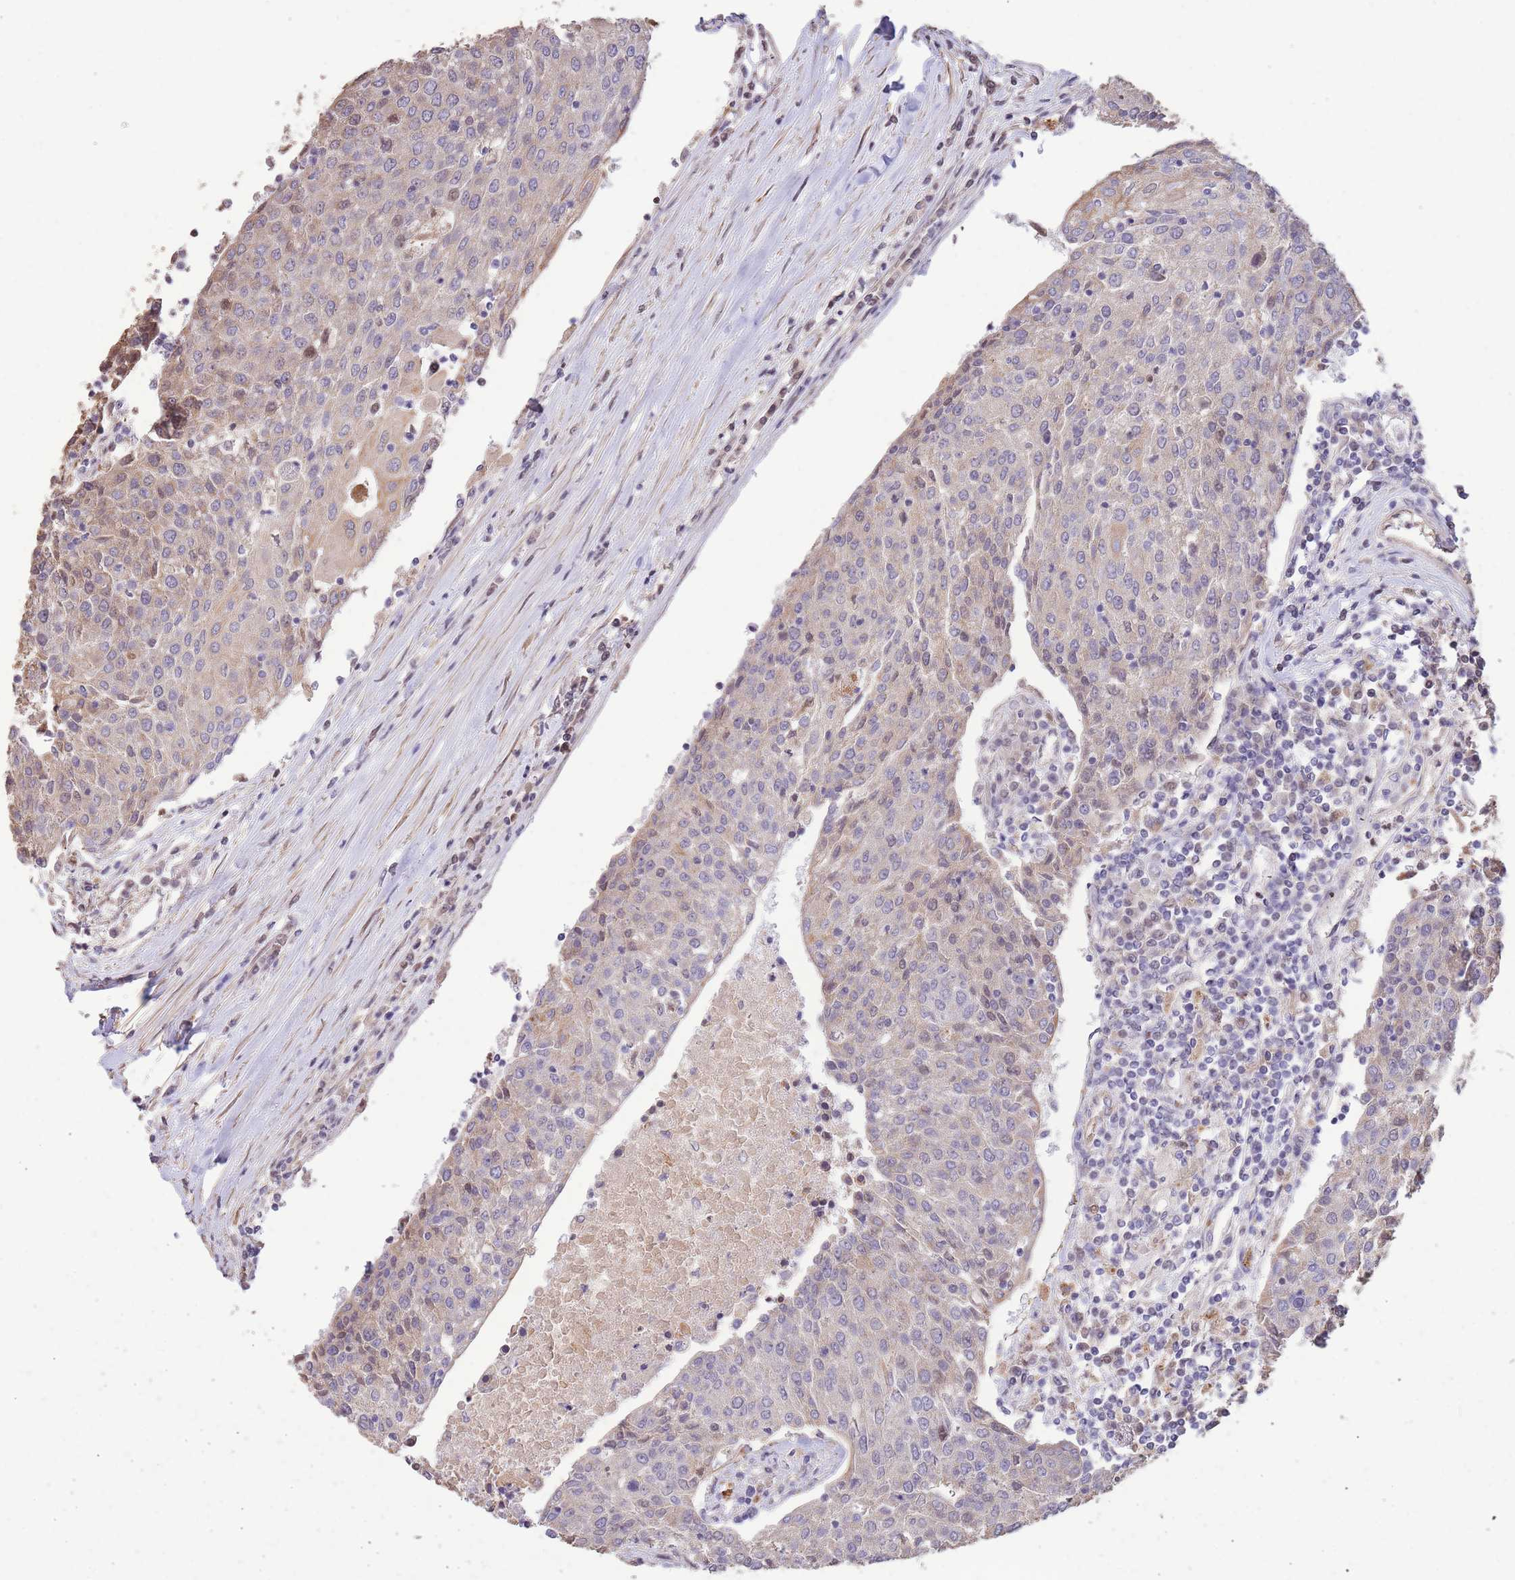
{"staining": {"intensity": "weak", "quantity": "<25%", "location": "cytoplasmic/membranous"}, "tissue": "urothelial cancer", "cell_type": "Tumor cells", "image_type": "cancer", "snomed": [{"axis": "morphology", "description": "Urothelial carcinoma, High grade"}, {"axis": "topography", "description": "Urinary bladder"}], "caption": "Human urothelial cancer stained for a protein using immunohistochemistry shows no positivity in tumor cells.", "gene": "RGS14", "patient": {"sex": "female", "age": 85}}